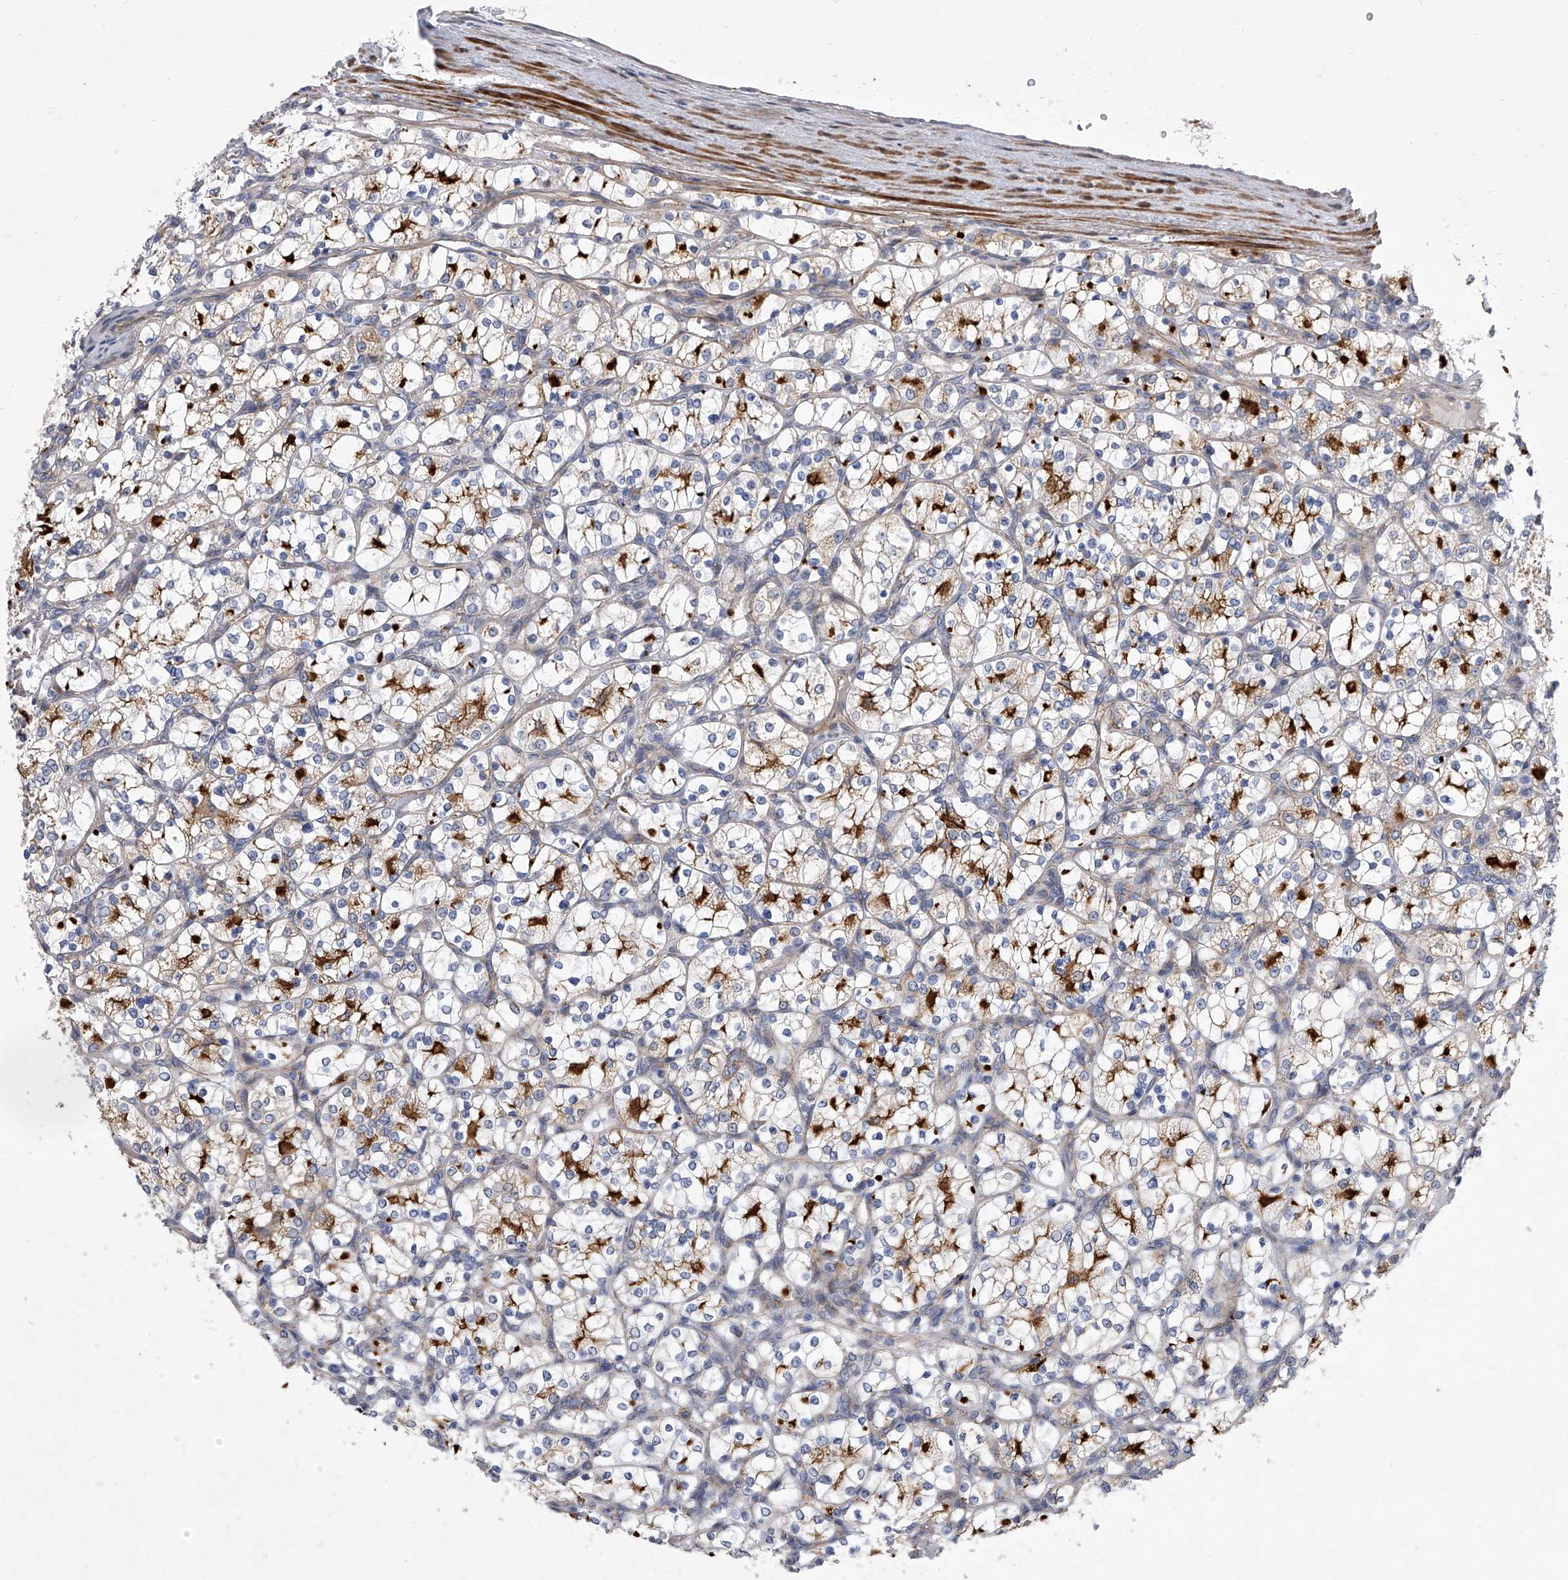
{"staining": {"intensity": "strong", "quantity": "25%-75%", "location": "cytoplasmic/membranous"}, "tissue": "renal cancer", "cell_type": "Tumor cells", "image_type": "cancer", "snomed": [{"axis": "morphology", "description": "Adenocarcinoma, NOS"}, {"axis": "topography", "description": "Kidney"}], "caption": "Human renal cancer stained with a protein marker displays strong staining in tumor cells.", "gene": "MINDY4", "patient": {"sex": "female", "age": 69}}